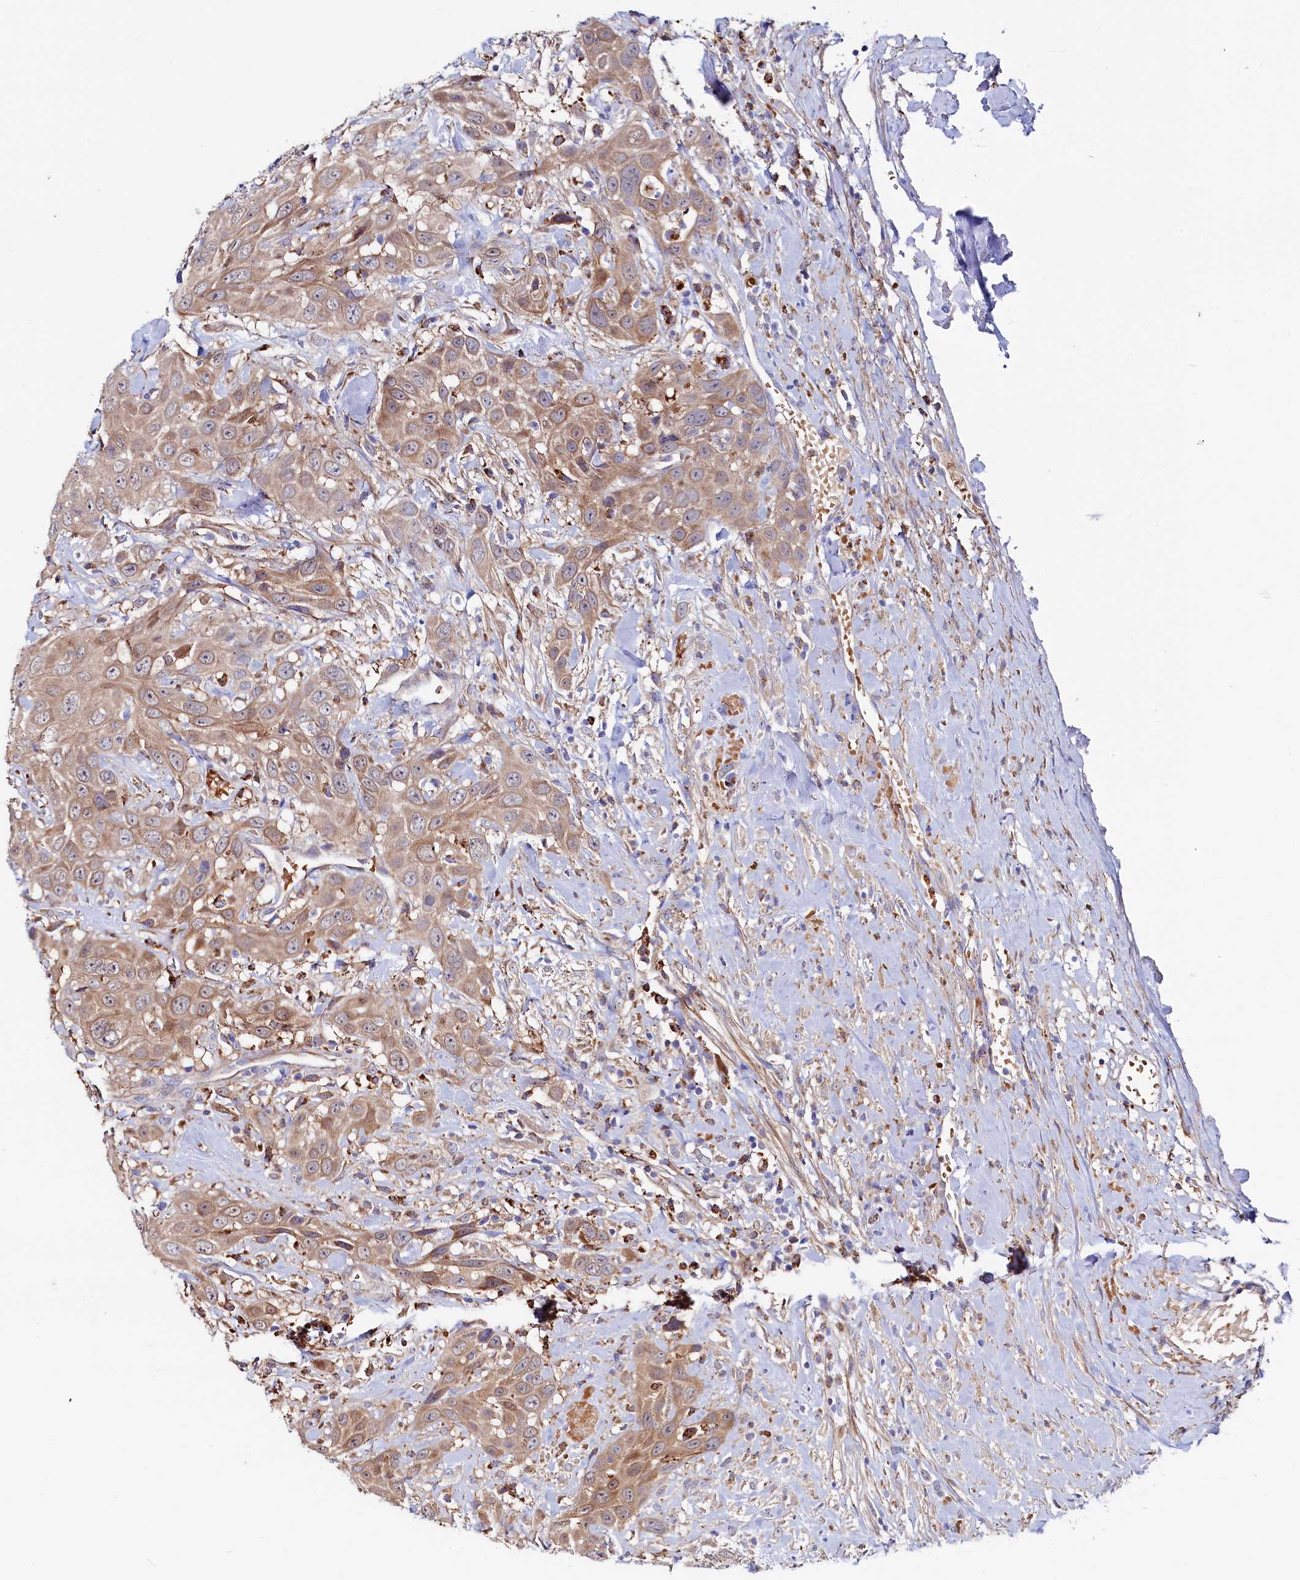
{"staining": {"intensity": "moderate", "quantity": ">75%", "location": "cytoplasmic/membranous"}, "tissue": "head and neck cancer", "cell_type": "Tumor cells", "image_type": "cancer", "snomed": [{"axis": "morphology", "description": "Squamous cell carcinoma, NOS"}, {"axis": "topography", "description": "Head-Neck"}], "caption": "Tumor cells reveal medium levels of moderate cytoplasmic/membranous staining in approximately >75% of cells in human head and neck cancer (squamous cell carcinoma).", "gene": "ASTE1", "patient": {"sex": "male", "age": 81}}